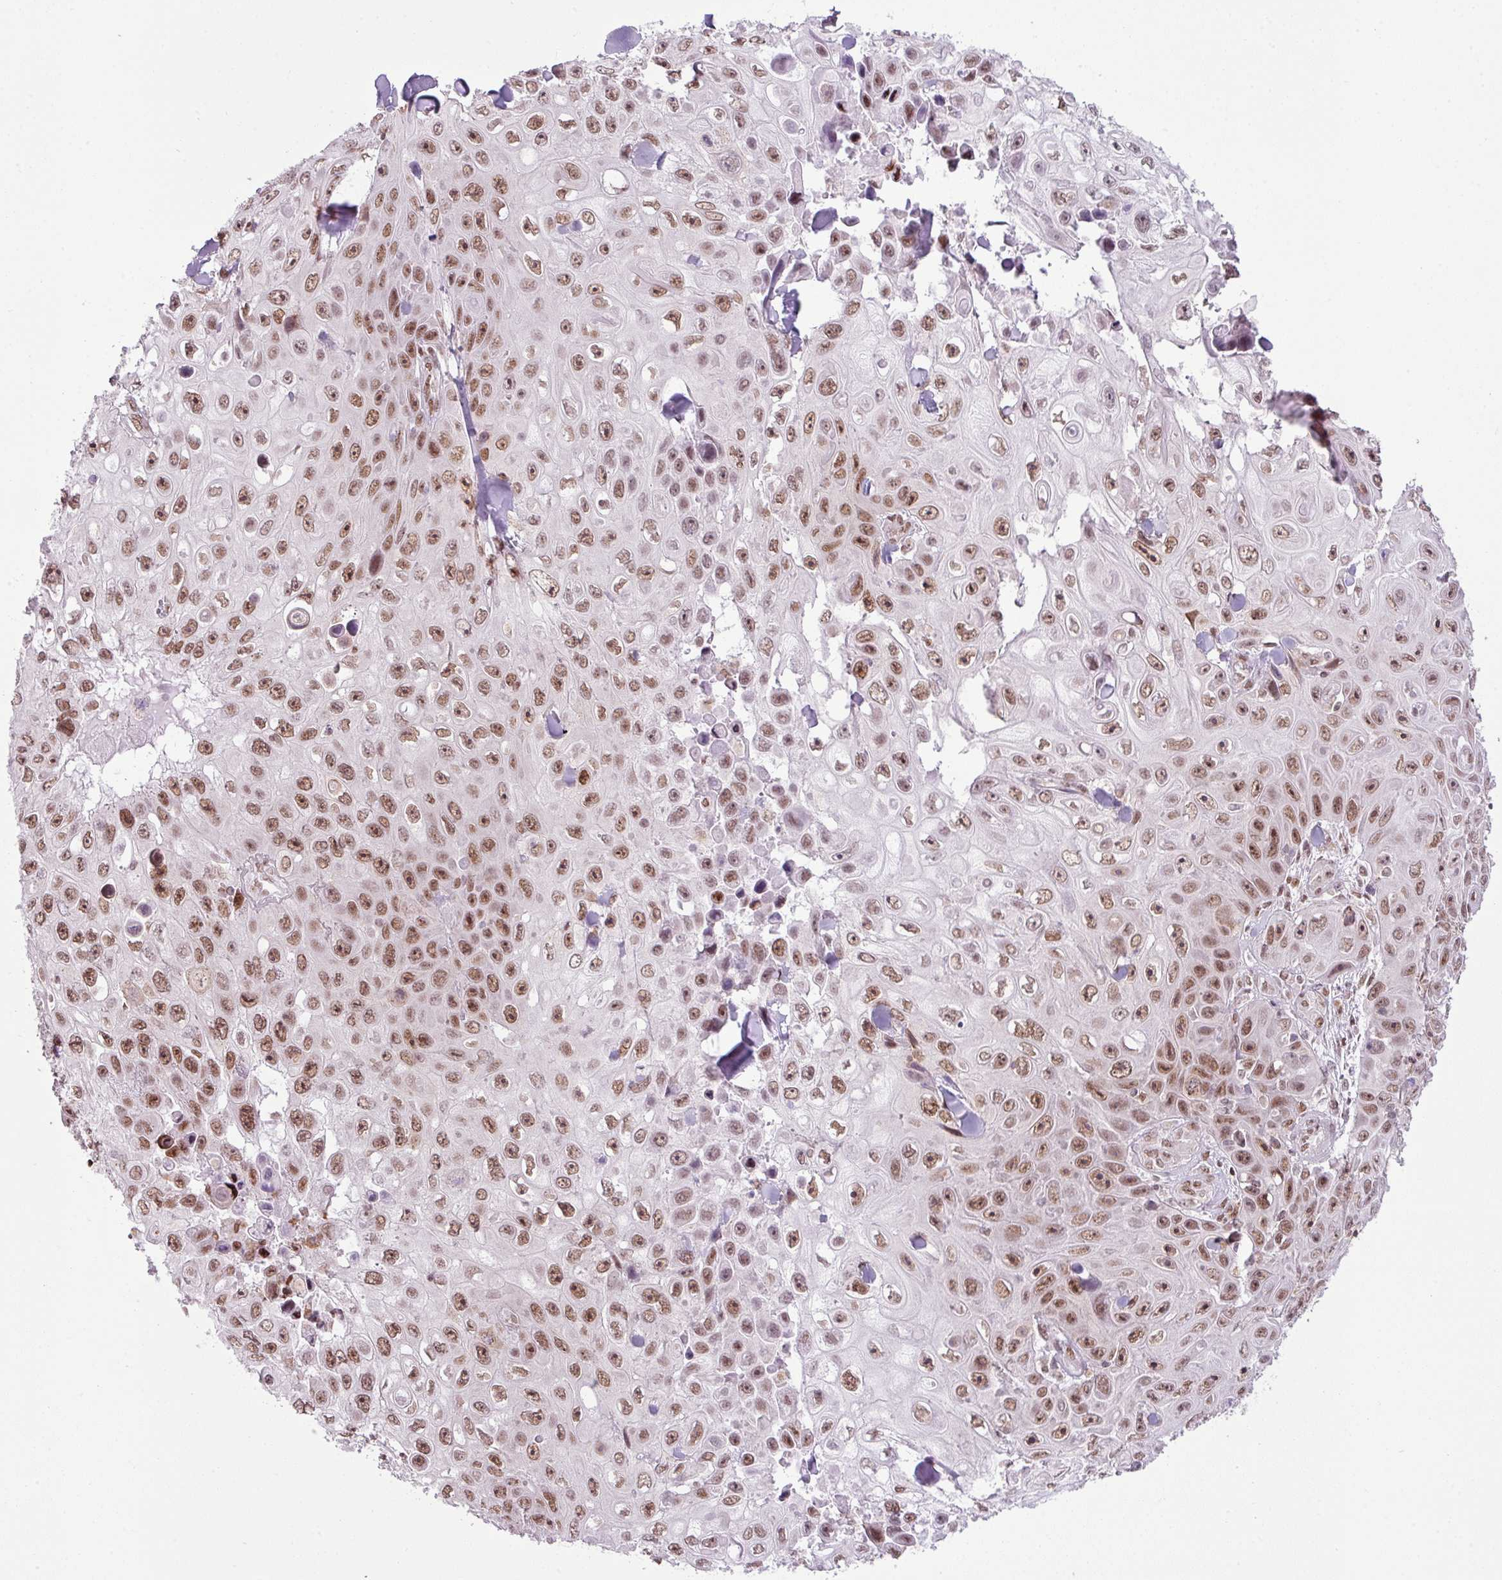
{"staining": {"intensity": "moderate", "quantity": ">75%", "location": "nuclear"}, "tissue": "skin cancer", "cell_type": "Tumor cells", "image_type": "cancer", "snomed": [{"axis": "morphology", "description": "Squamous cell carcinoma, NOS"}, {"axis": "topography", "description": "Skin"}], "caption": "Brown immunohistochemical staining in human squamous cell carcinoma (skin) demonstrates moderate nuclear positivity in approximately >75% of tumor cells.", "gene": "ARL6IP4", "patient": {"sex": "male", "age": 82}}